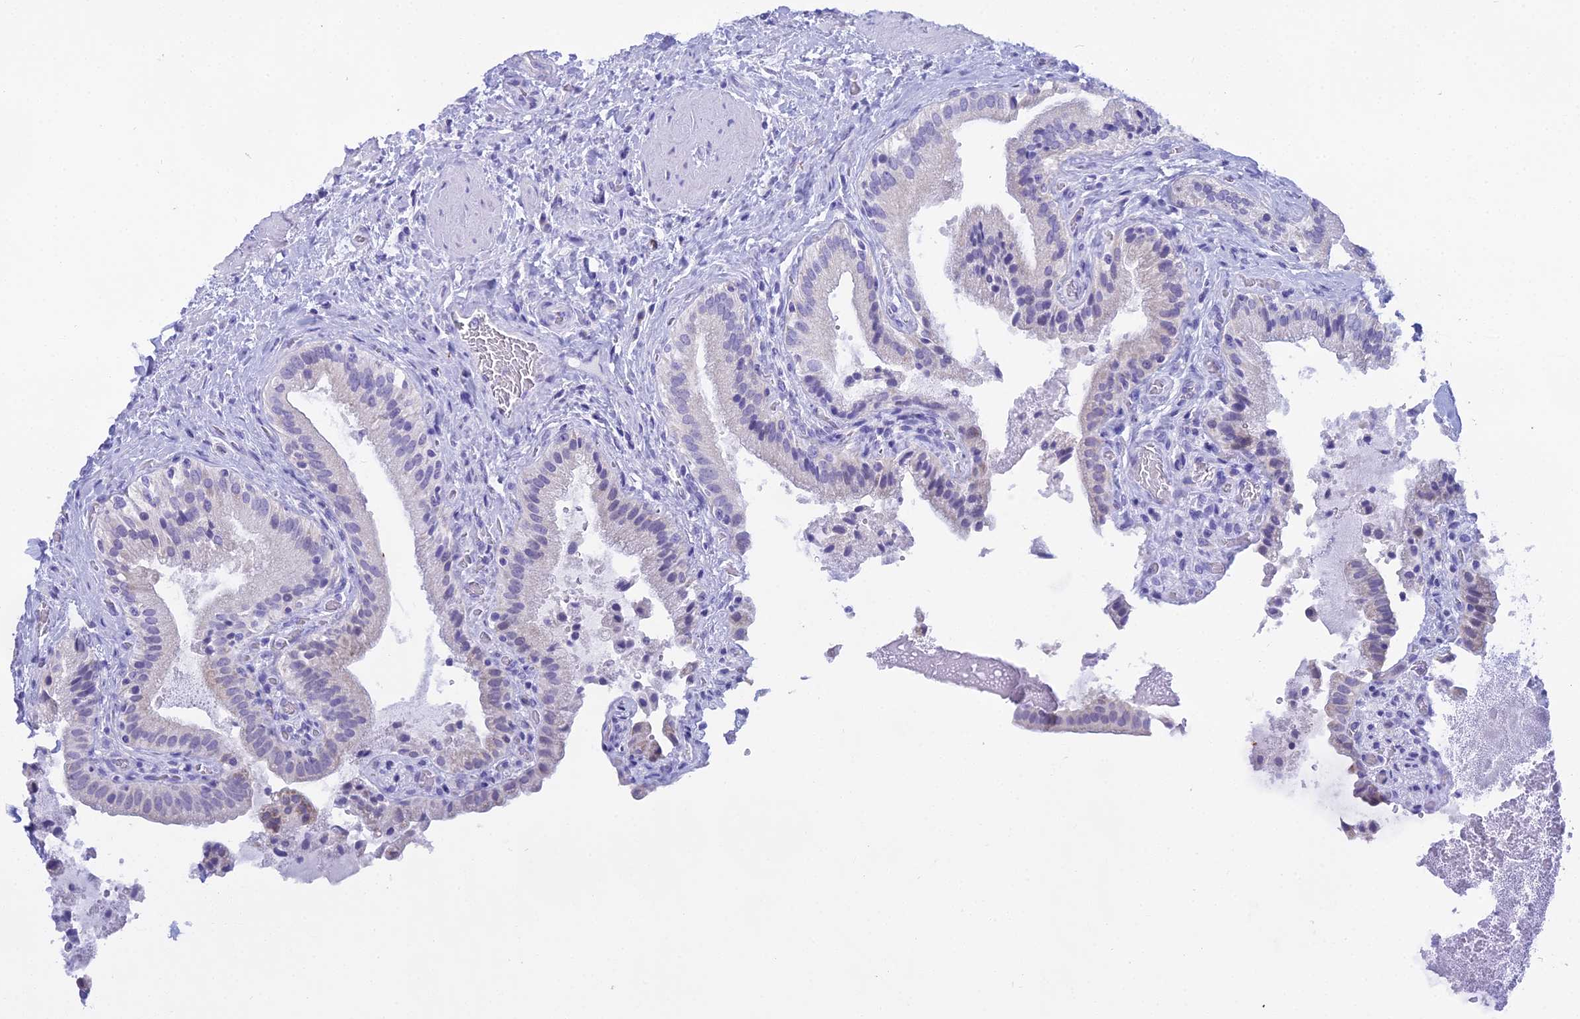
{"staining": {"intensity": "moderate", "quantity": "25%-75%", "location": "cytoplasmic/membranous"}, "tissue": "gallbladder", "cell_type": "Glandular cells", "image_type": "normal", "snomed": [{"axis": "morphology", "description": "Normal tissue, NOS"}, {"axis": "topography", "description": "Gallbladder"}], "caption": "A brown stain shows moderate cytoplasmic/membranous staining of a protein in glandular cells of benign gallbladder.", "gene": "CGB1", "patient": {"sex": "male", "age": 24}}